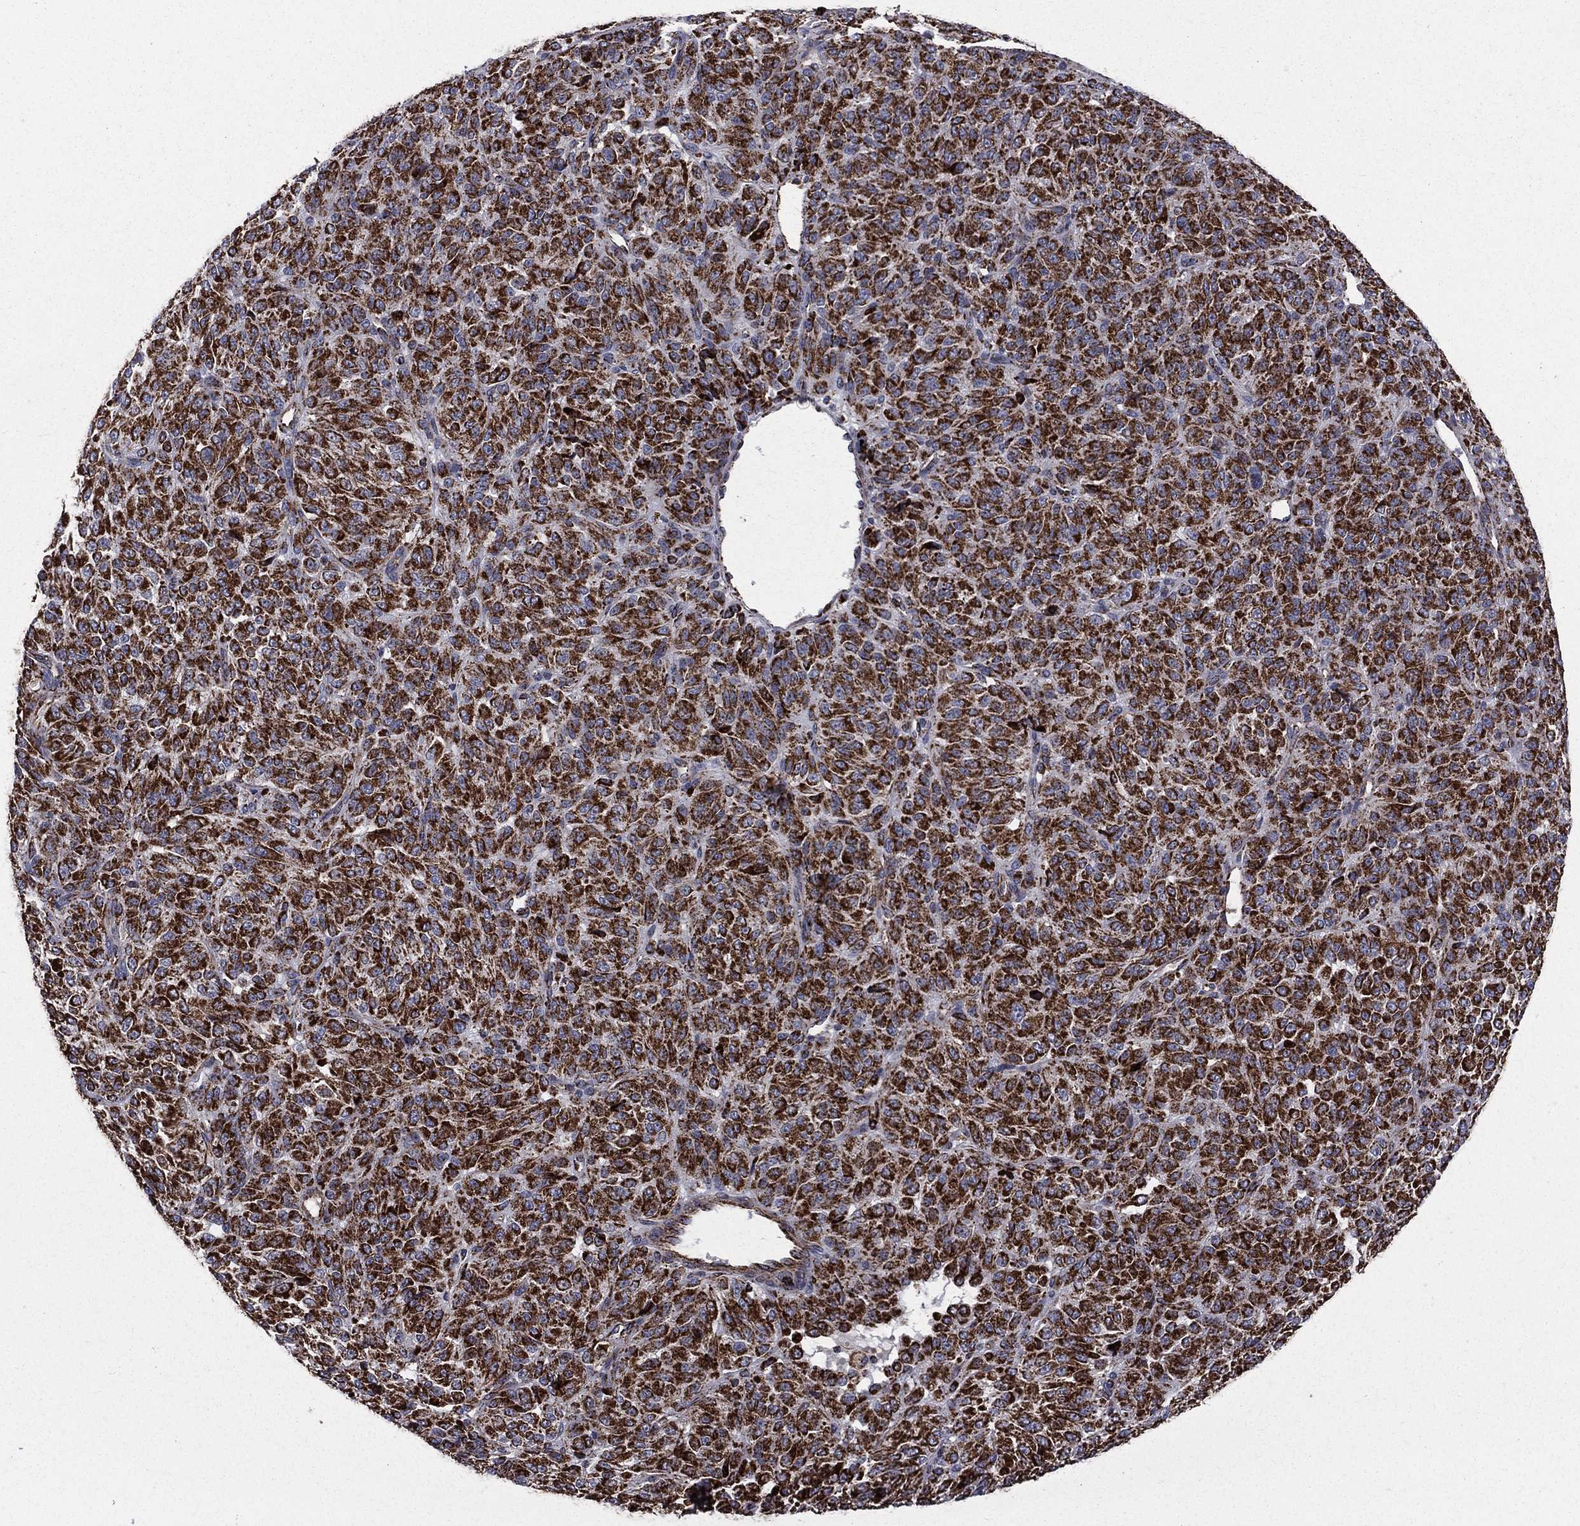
{"staining": {"intensity": "strong", "quantity": ">75%", "location": "cytoplasmic/membranous"}, "tissue": "melanoma", "cell_type": "Tumor cells", "image_type": "cancer", "snomed": [{"axis": "morphology", "description": "Malignant melanoma, Metastatic site"}, {"axis": "topography", "description": "Brain"}], "caption": "Protein staining shows strong cytoplasmic/membranous positivity in approximately >75% of tumor cells in melanoma.", "gene": "GOT2", "patient": {"sex": "female", "age": 56}}